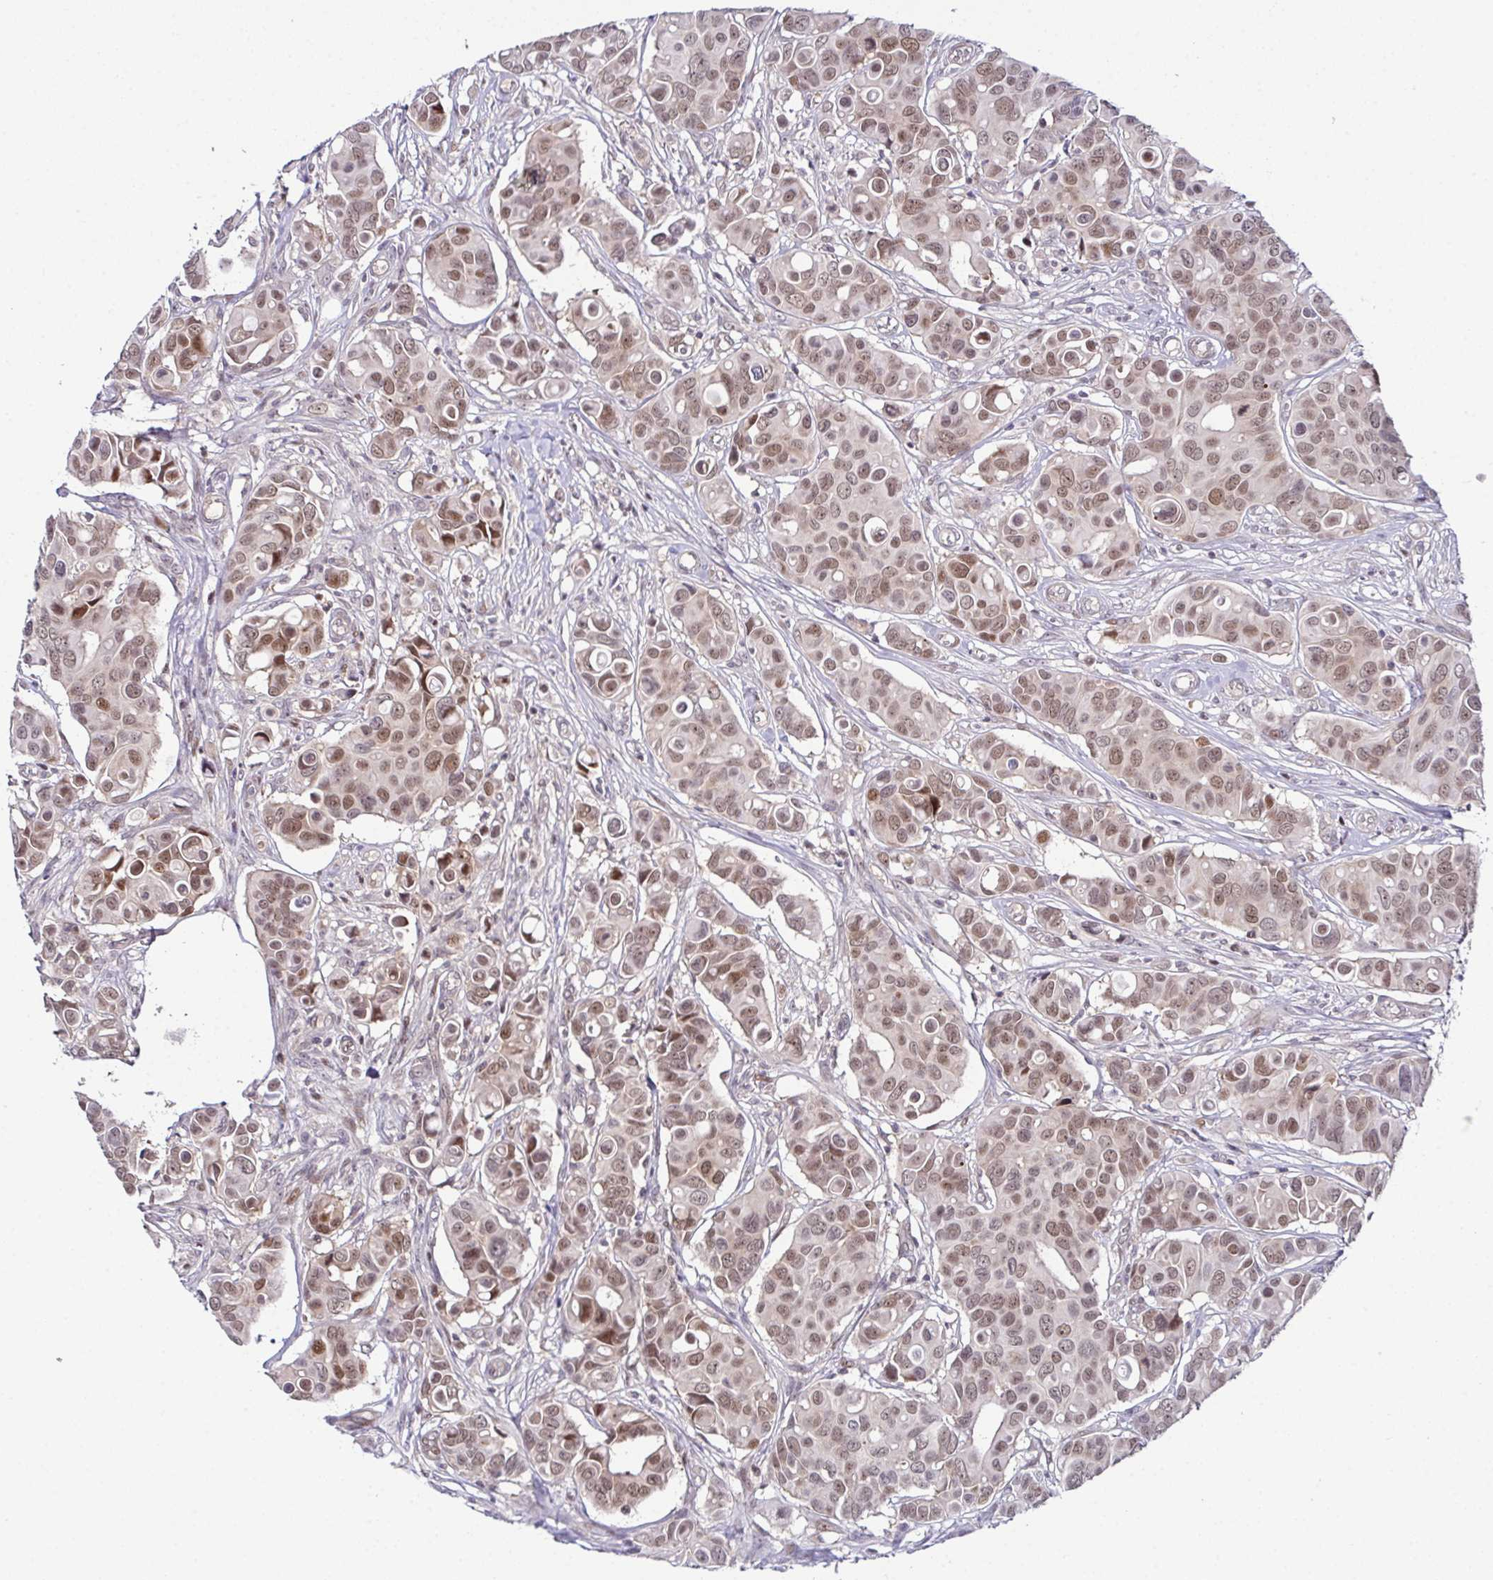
{"staining": {"intensity": "moderate", "quantity": ">75%", "location": "nuclear"}, "tissue": "breast cancer", "cell_type": "Tumor cells", "image_type": "cancer", "snomed": [{"axis": "morphology", "description": "Normal tissue, NOS"}, {"axis": "morphology", "description": "Duct carcinoma"}, {"axis": "topography", "description": "Skin"}, {"axis": "topography", "description": "Breast"}], "caption": "Breast cancer (infiltrating ductal carcinoma) was stained to show a protein in brown. There is medium levels of moderate nuclear staining in about >75% of tumor cells. (DAB IHC, brown staining for protein, blue staining for nuclei).", "gene": "DNAJB1", "patient": {"sex": "female", "age": 54}}